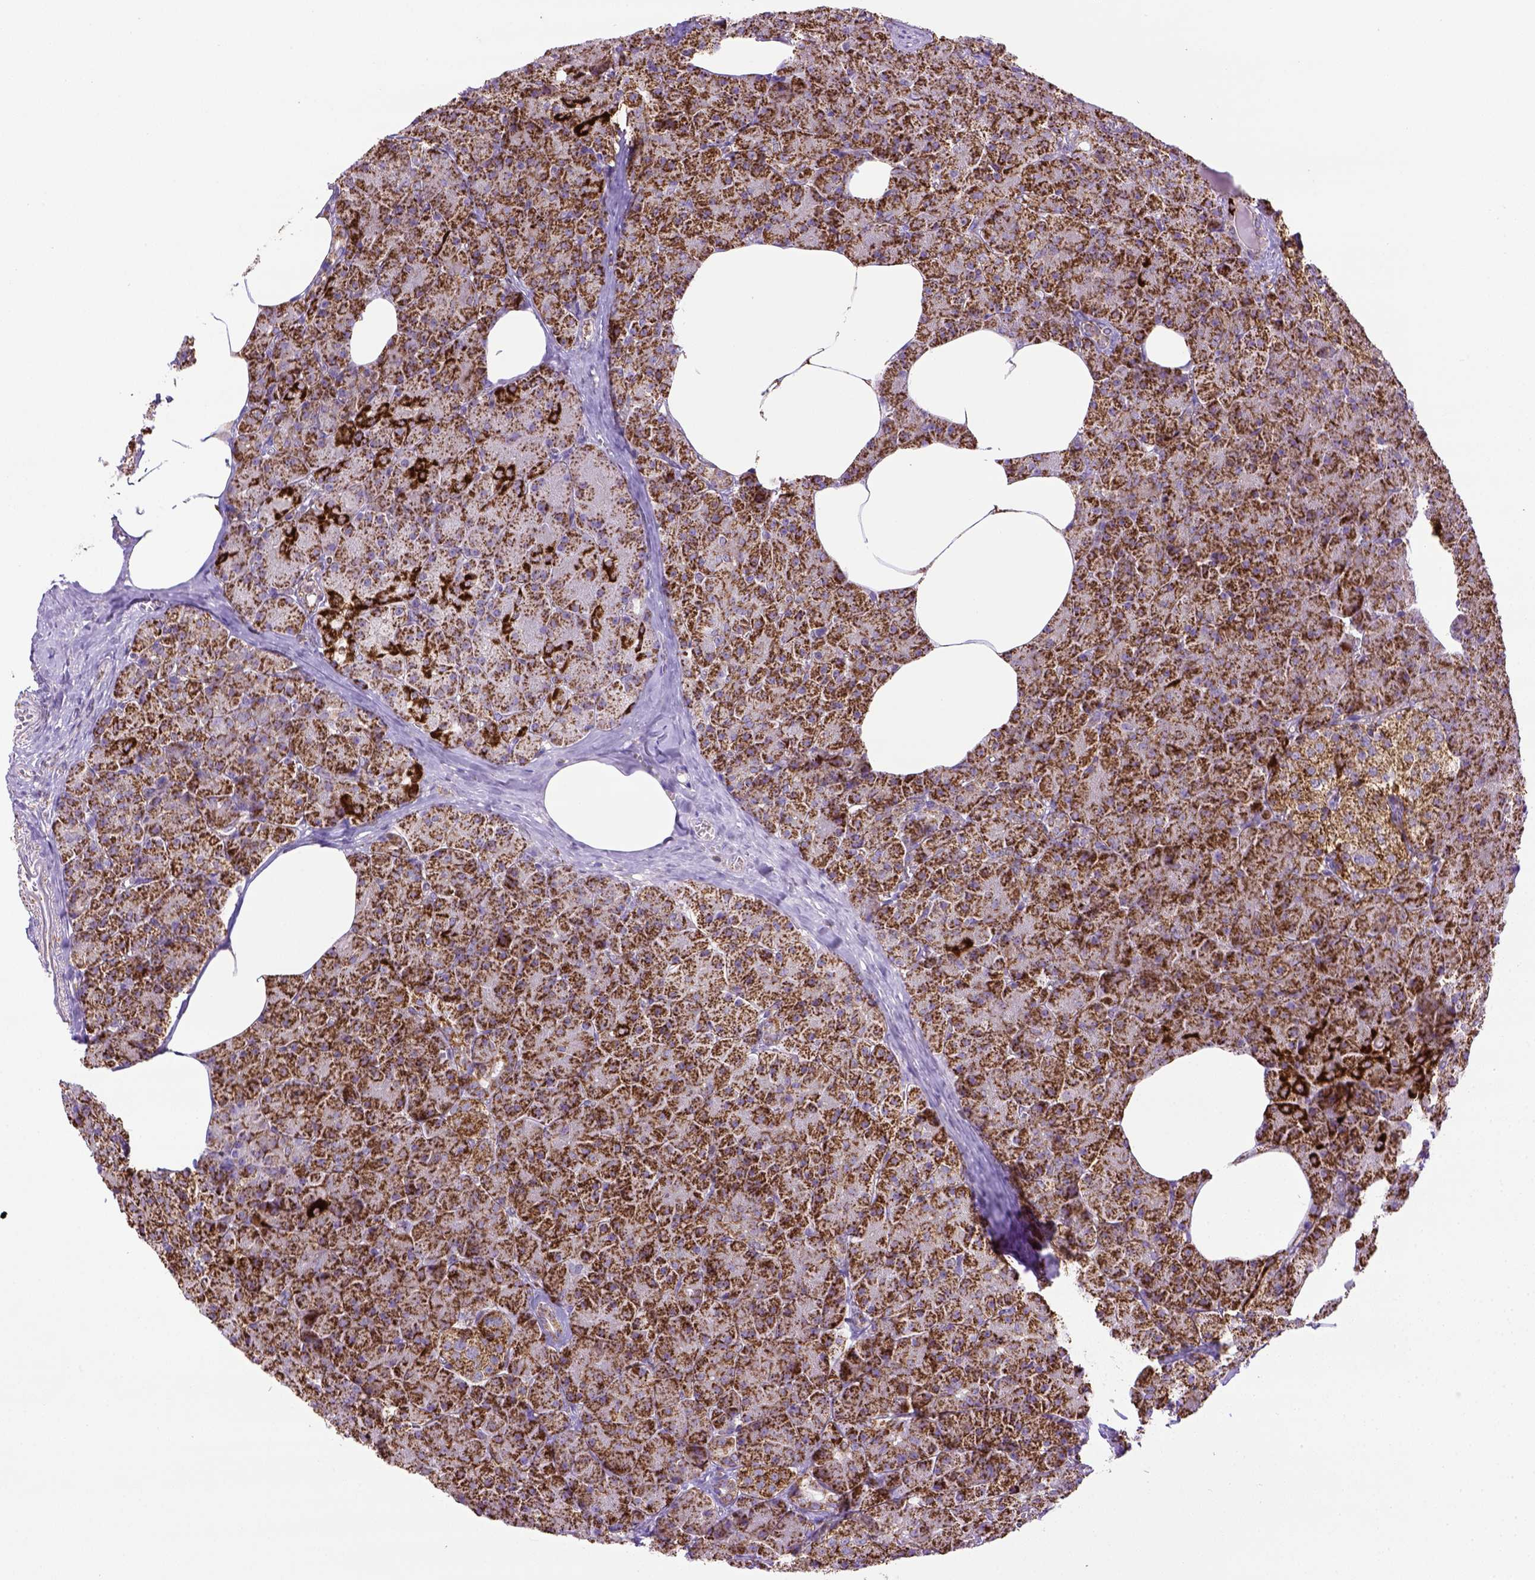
{"staining": {"intensity": "strong", "quantity": ">75%", "location": "cytoplasmic/membranous"}, "tissue": "pancreas", "cell_type": "Exocrine glandular cells", "image_type": "normal", "snomed": [{"axis": "morphology", "description": "Normal tissue, NOS"}, {"axis": "topography", "description": "Pancreas"}], "caption": "Exocrine glandular cells demonstrate high levels of strong cytoplasmic/membranous positivity in about >75% of cells in unremarkable human pancreas. Ihc stains the protein of interest in brown and the nuclei are stained blue.", "gene": "MT", "patient": {"sex": "female", "age": 45}}